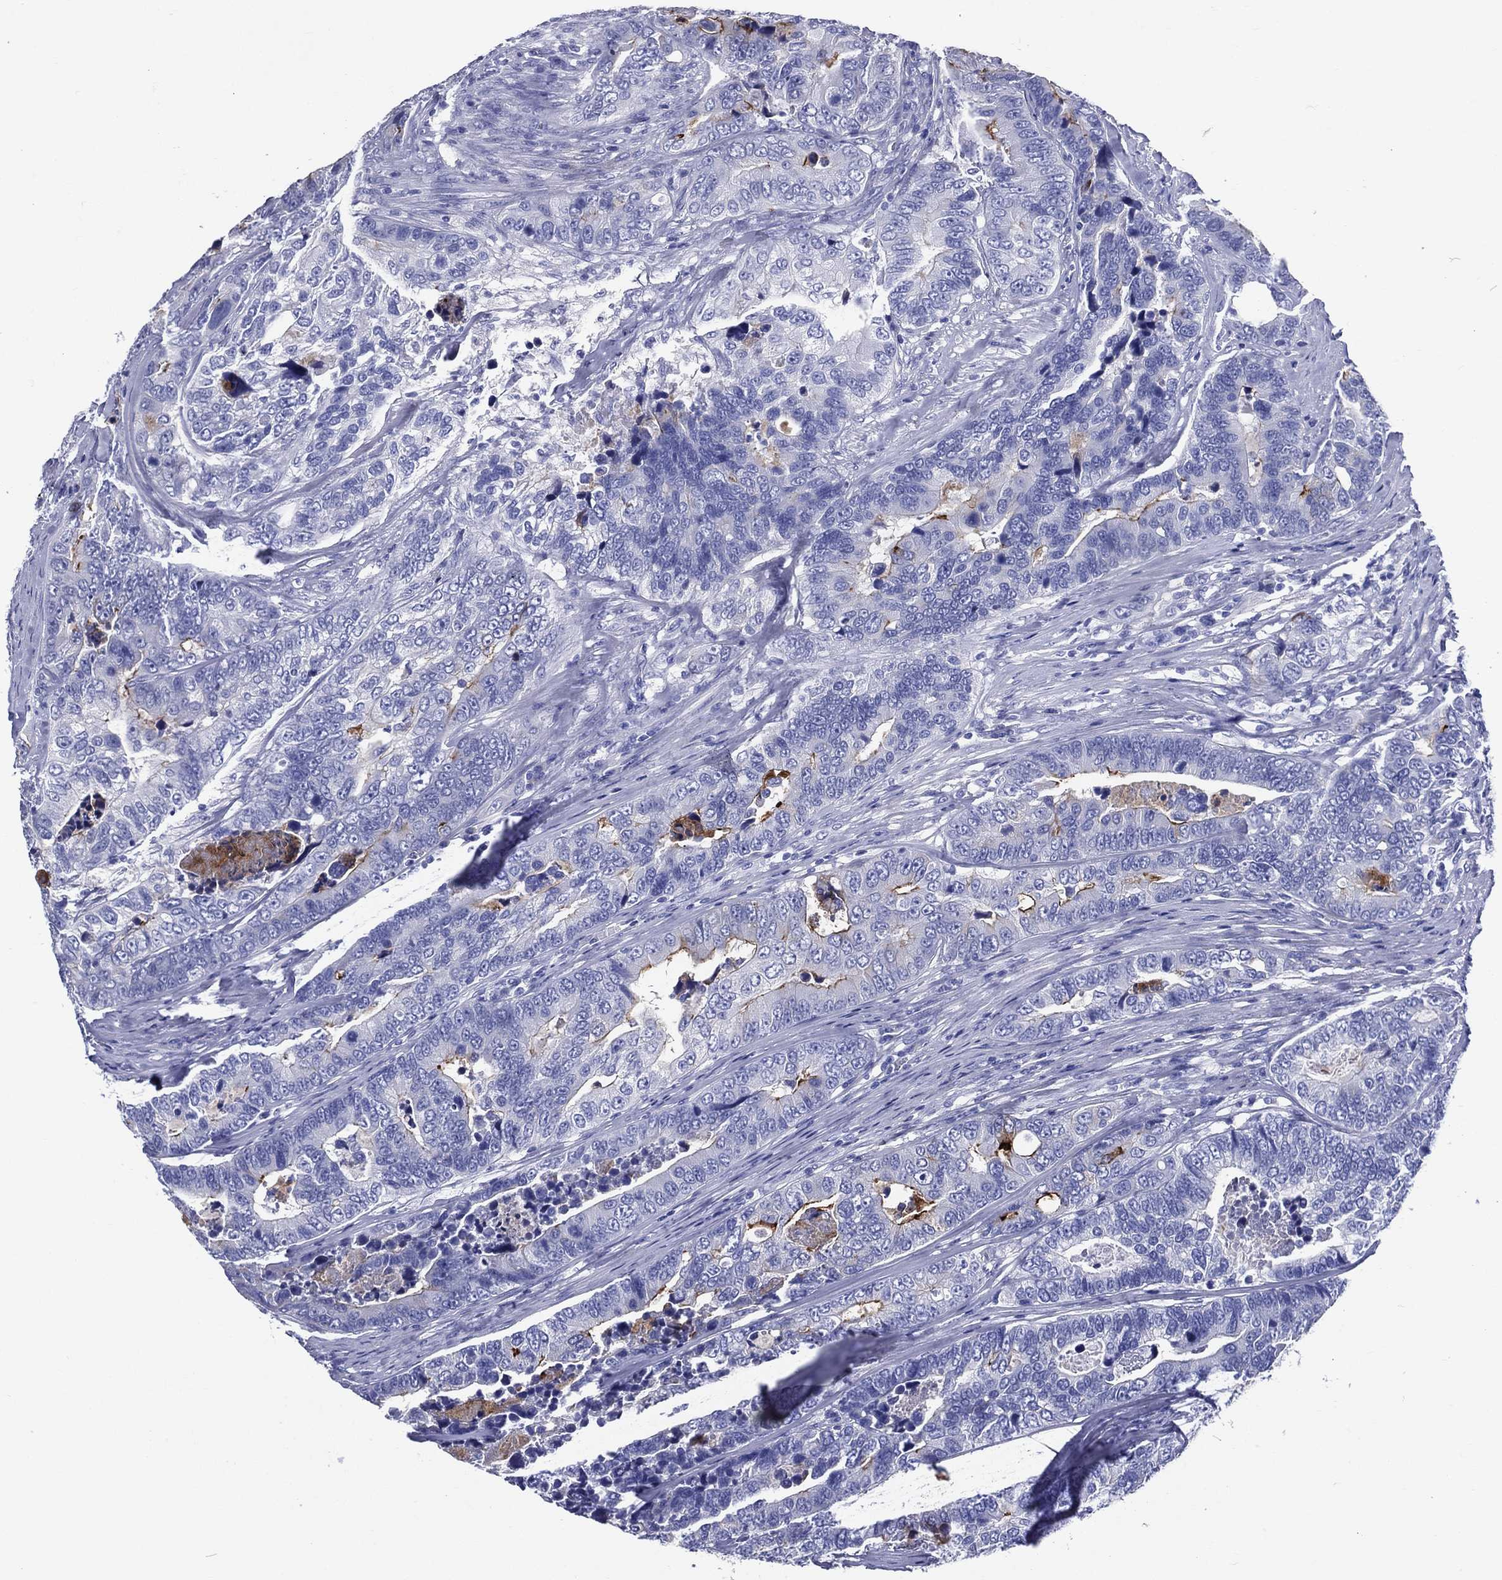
{"staining": {"intensity": "strong", "quantity": "<25%", "location": "cytoplasmic/membranous"}, "tissue": "colorectal cancer", "cell_type": "Tumor cells", "image_type": "cancer", "snomed": [{"axis": "morphology", "description": "Adenocarcinoma, NOS"}, {"axis": "topography", "description": "Colon"}], "caption": "An image showing strong cytoplasmic/membranous staining in about <25% of tumor cells in colorectal adenocarcinoma, as visualized by brown immunohistochemical staining.", "gene": "ACE2", "patient": {"sex": "female", "age": 72}}